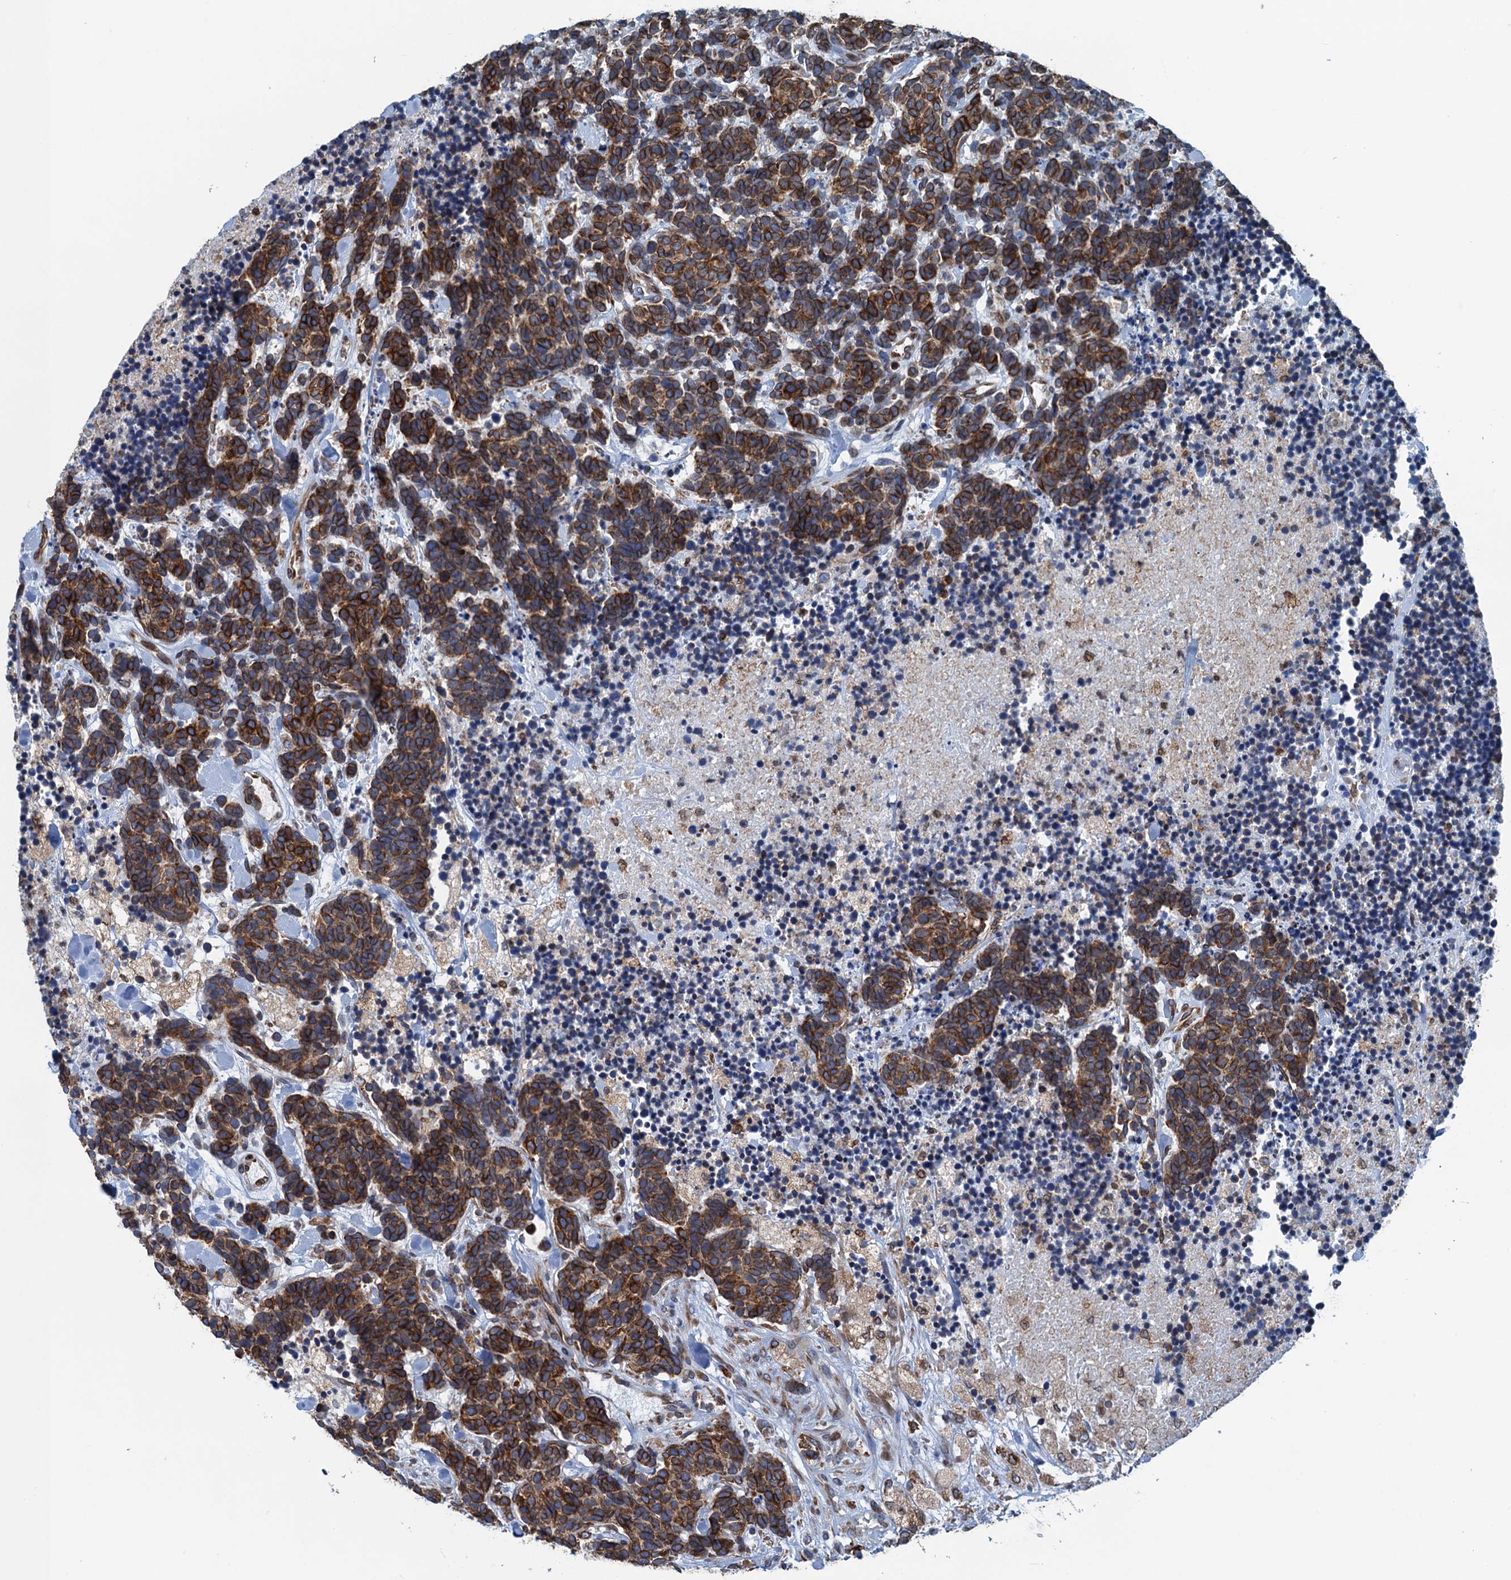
{"staining": {"intensity": "moderate", "quantity": ">75%", "location": "cytoplasmic/membranous"}, "tissue": "carcinoid", "cell_type": "Tumor cells", "image_type": "cancer", "snomed": [{"axis": "morphology", "description": "Carcinoma, NOS"}, {"axis": "morphology", "description": "Carcinoid, malignant, NOS"}, {"axis": "topography", "description": "Prostate"}], "caption": "The image demonstrates a brown stain indicating the presence of a protein in the cytoplasmic/membranous of tumor cells in carcinoid. The staining was performed using DAB to visualize the protein expression in brown, while the nuclei were stained in blue with hematoxylin (Magnification: 20x).", "gene": "TMEM205", "patient": {"sex": "male", "age": 57}}